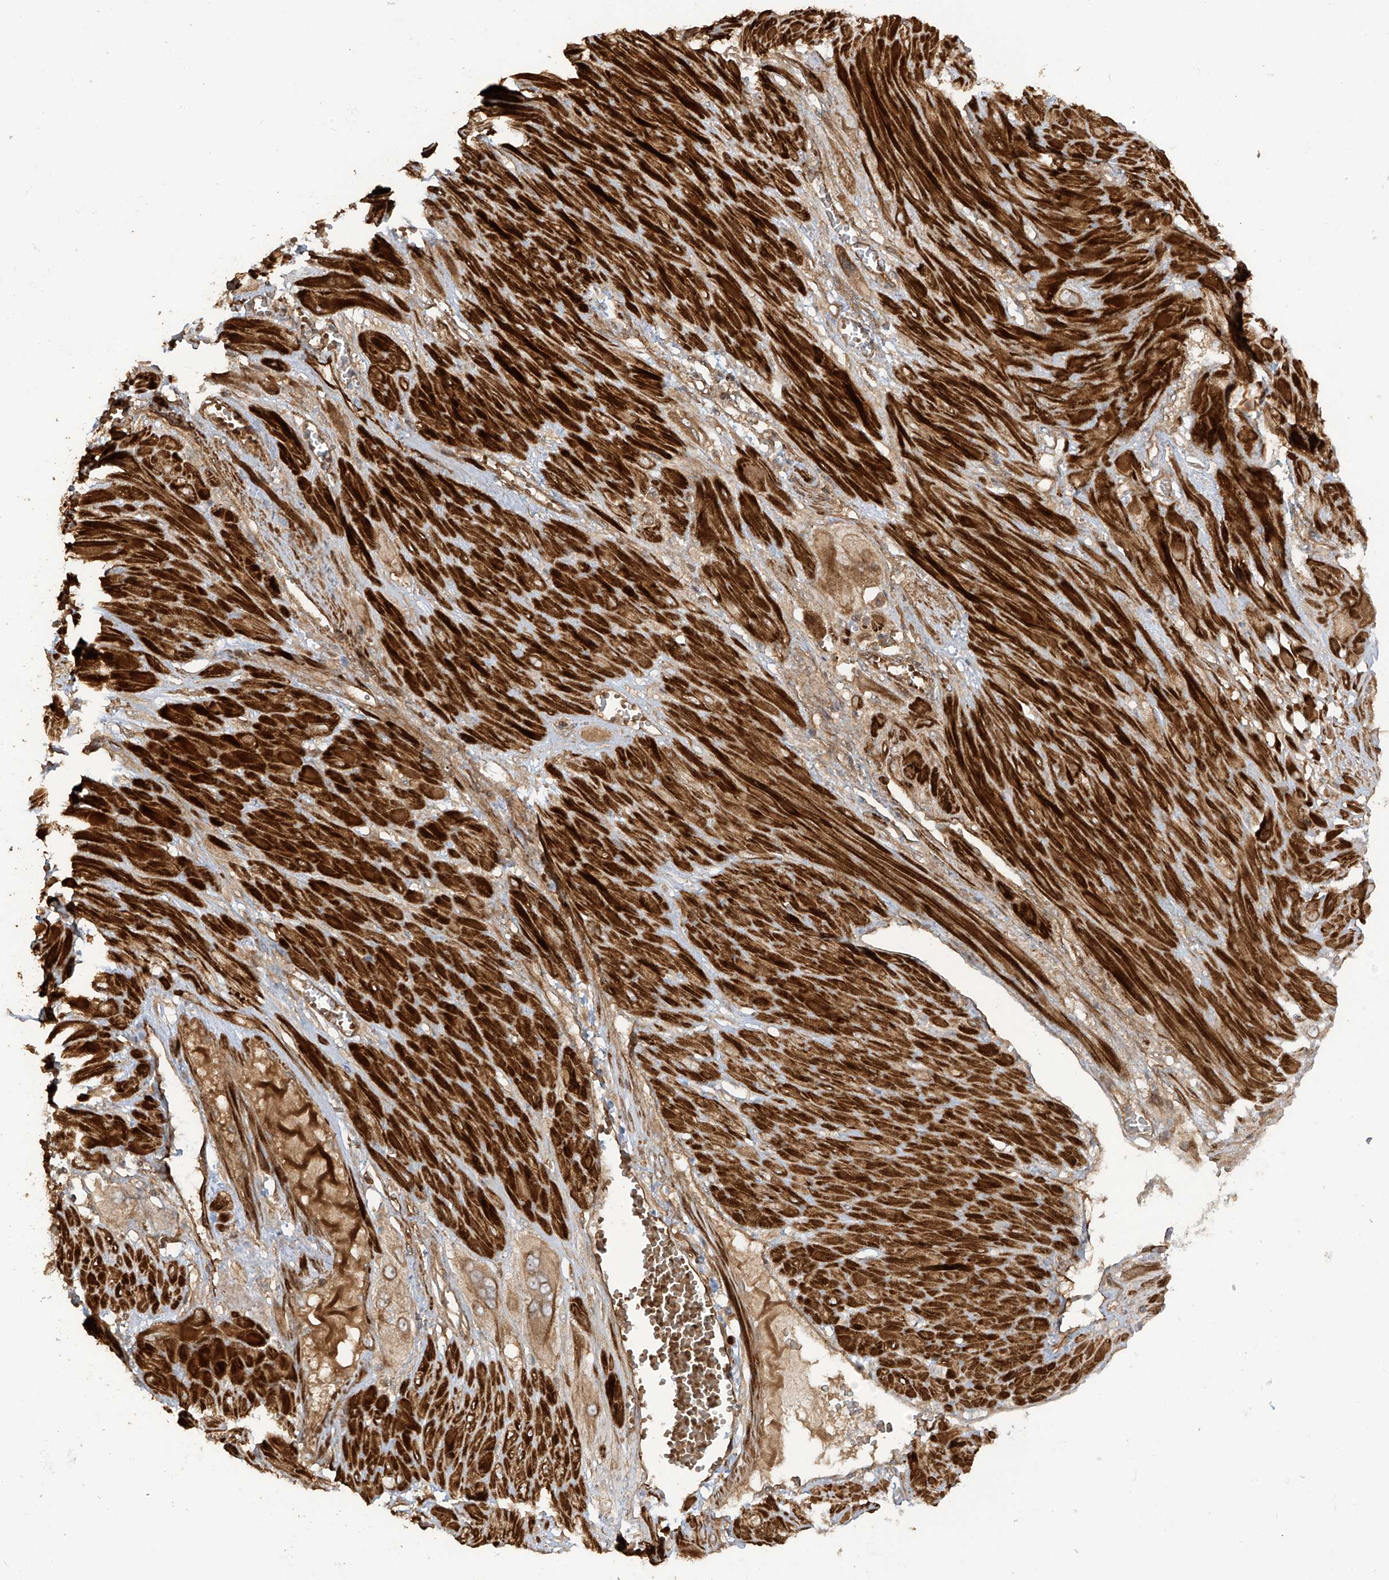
{"staining": {"intensity": "moderate", "quantity": ">75%", "location": "cytoplasmic/membranous"}, "tissue": "cervical cancer", "cell_type": "Tumor cells", "image_type": "cancer", "snomed": [{"axis": "morphology", "description": "Squamous cell carcinoma, NOS"}, {"axis": "topography", "description": "Cervix"}], "caption": "This histopathology image reveals immunohistochemistry staining of cervical cancer, with medium moderate cytoplasmic/membranous positivity in approximately >75% of tumor cells.", "gene": "ENTR1", "patient": {"sex": "female", "age": 34}}